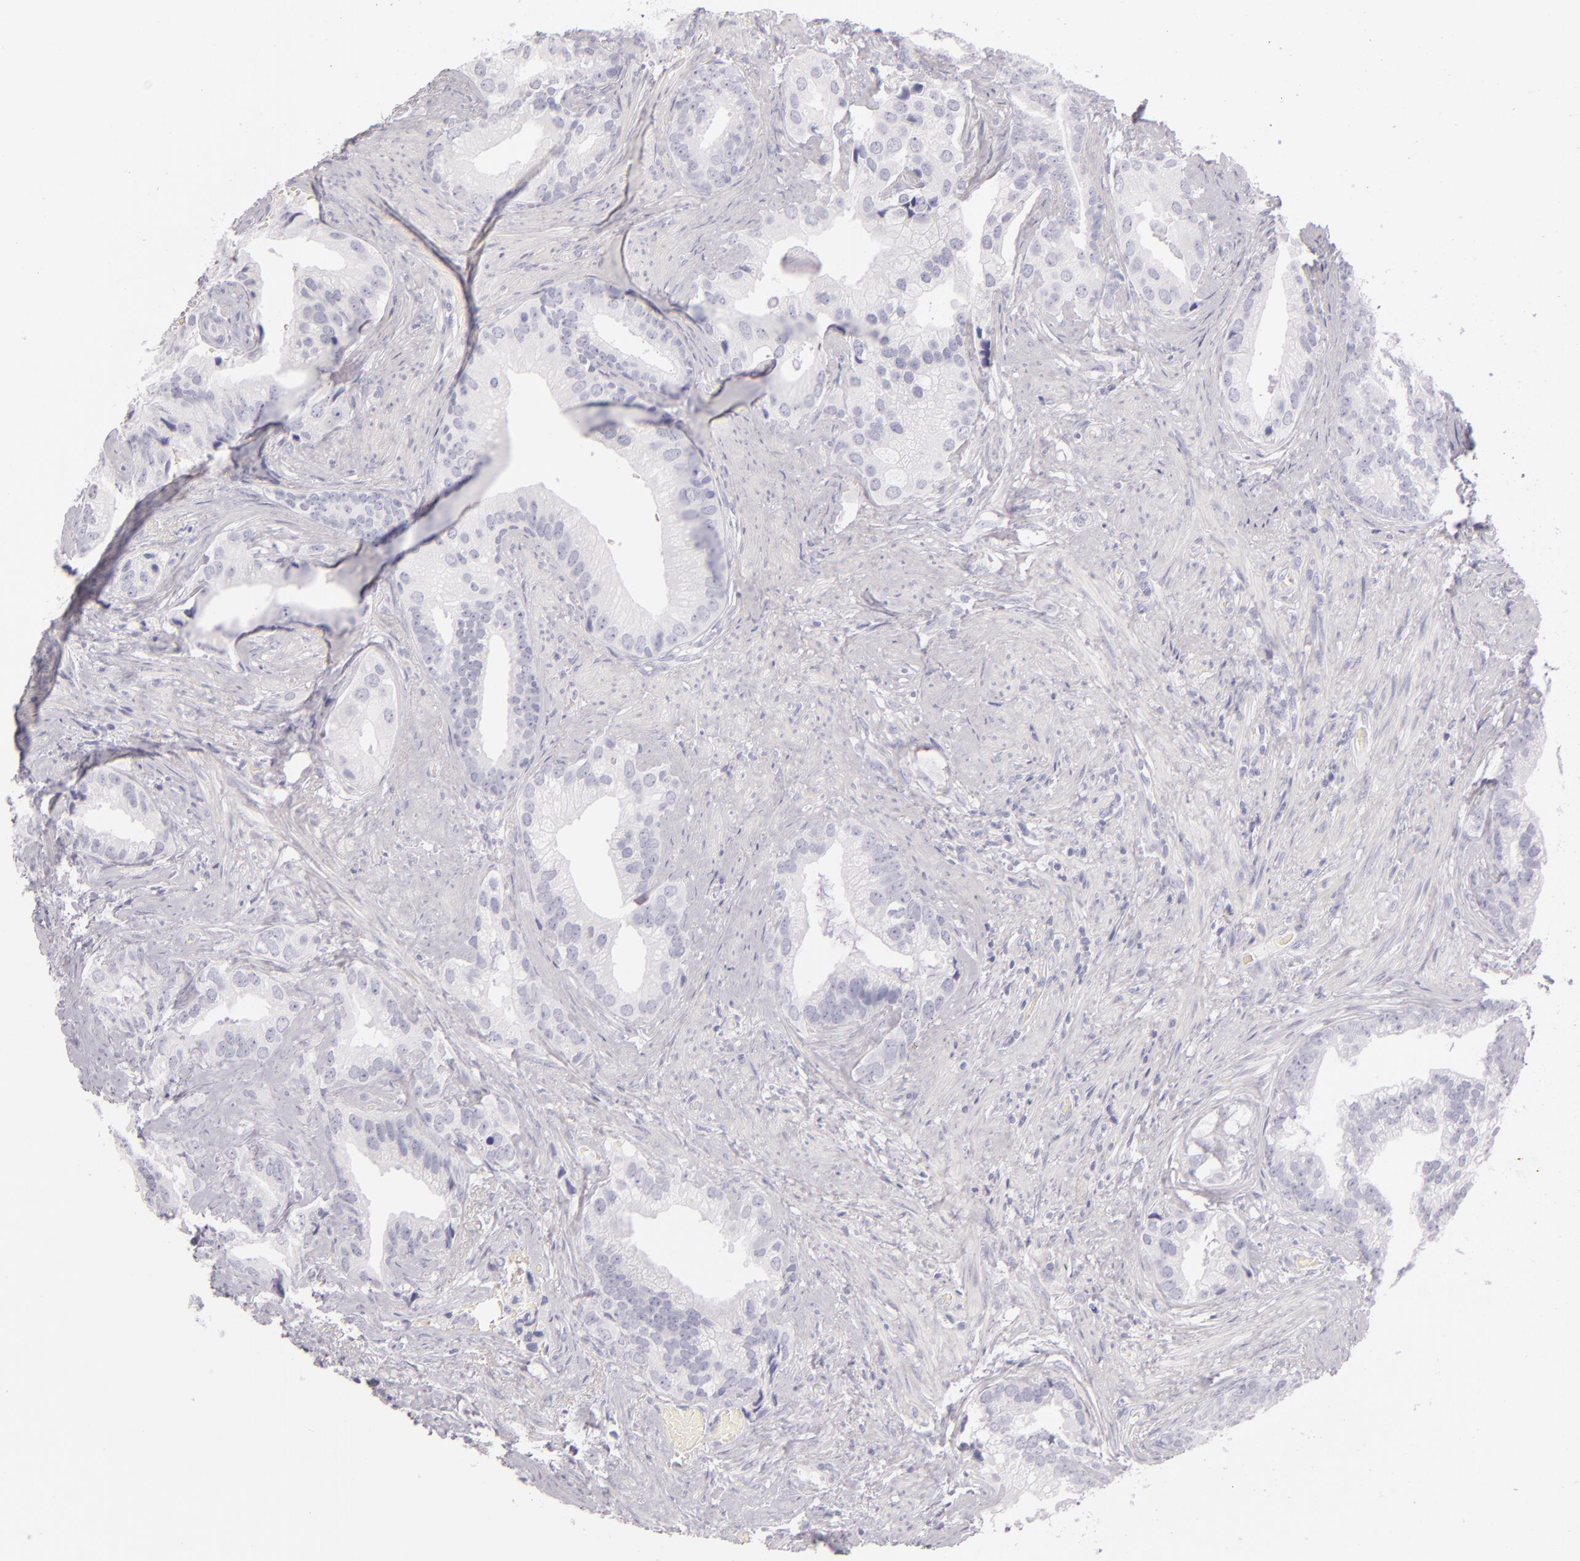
{"staining": {"intensity": "negative", "quantity": "none", "location": "none"}, "tissue": "prostate cancer", "cell_type": "Tumor cells", "image_type": "cancer", "snomed": [{"axis": "morphology", "description": "Adenocarcinoma, Low grade"}, {"axis": "topography", "description": "Prostate"}], "caption": "The immunohistochemistry (IHC) histopathology image has no significant positivity in tumor cells of prostate cancer (adenocarcinoma (low-grade)) tissue.", "gene": "FABP1", "patient": {"sex": "male", "age": 71}}